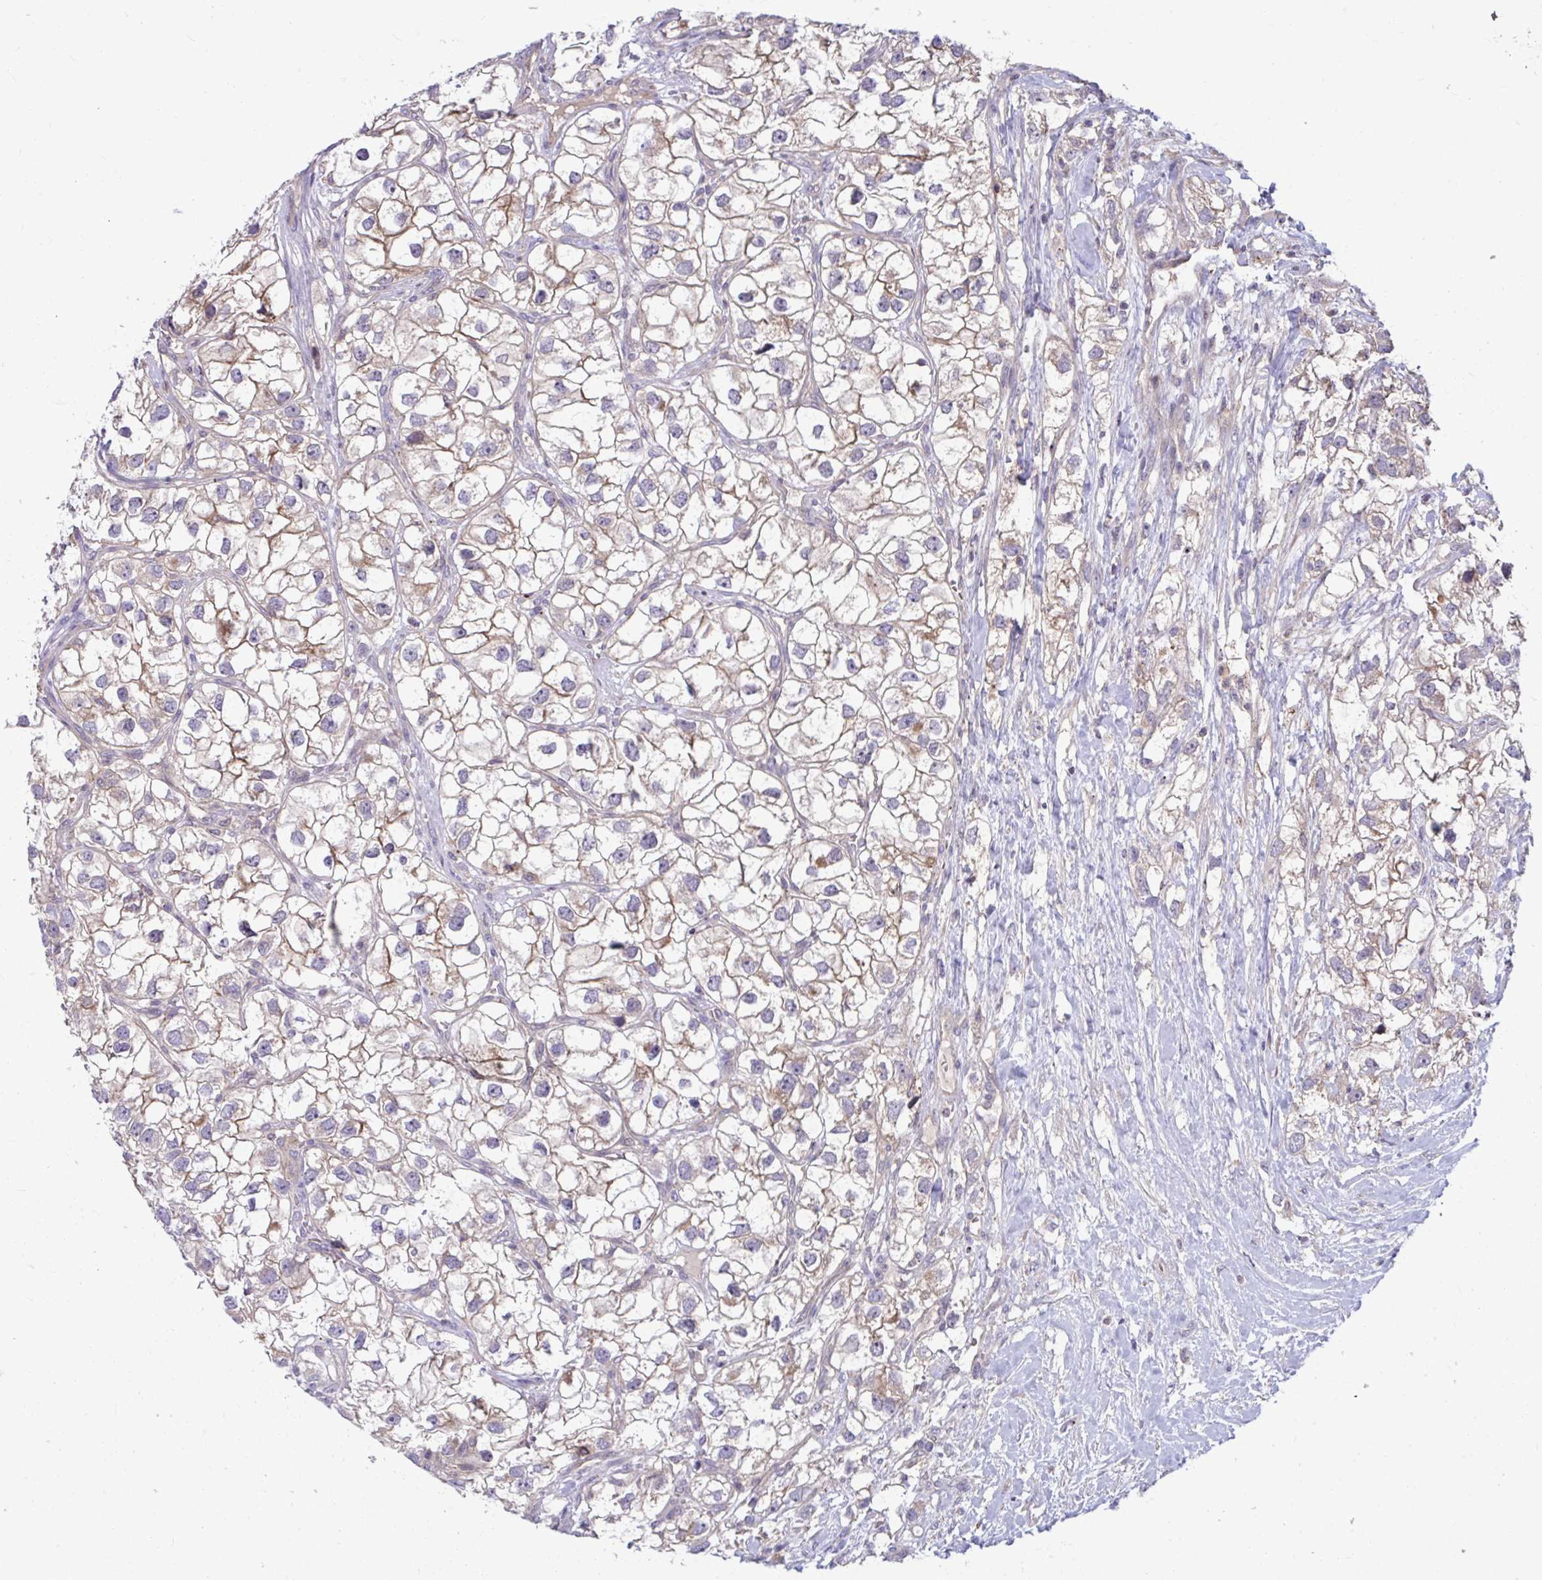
{"staining": {"intensity": "moderate", "quantity": ">75%", "location": "cytoplasmic/membranous"}, "tissue": "renal cancer", "cell_type": "Tumor cells", "image_type": "cancer", "snomed": [{"axis": "morphology", "description": "Adenocarcinoma, NOS"}, {"axis": "topography", "description": "Kidney"}], "caption": "Protein staining demonstrates moderate cytoplasmic/membranous staining in about >75% of tumor cells in renal cancer.", "gene": "IST1", "patient": {"sex": "male", "age": 59}}